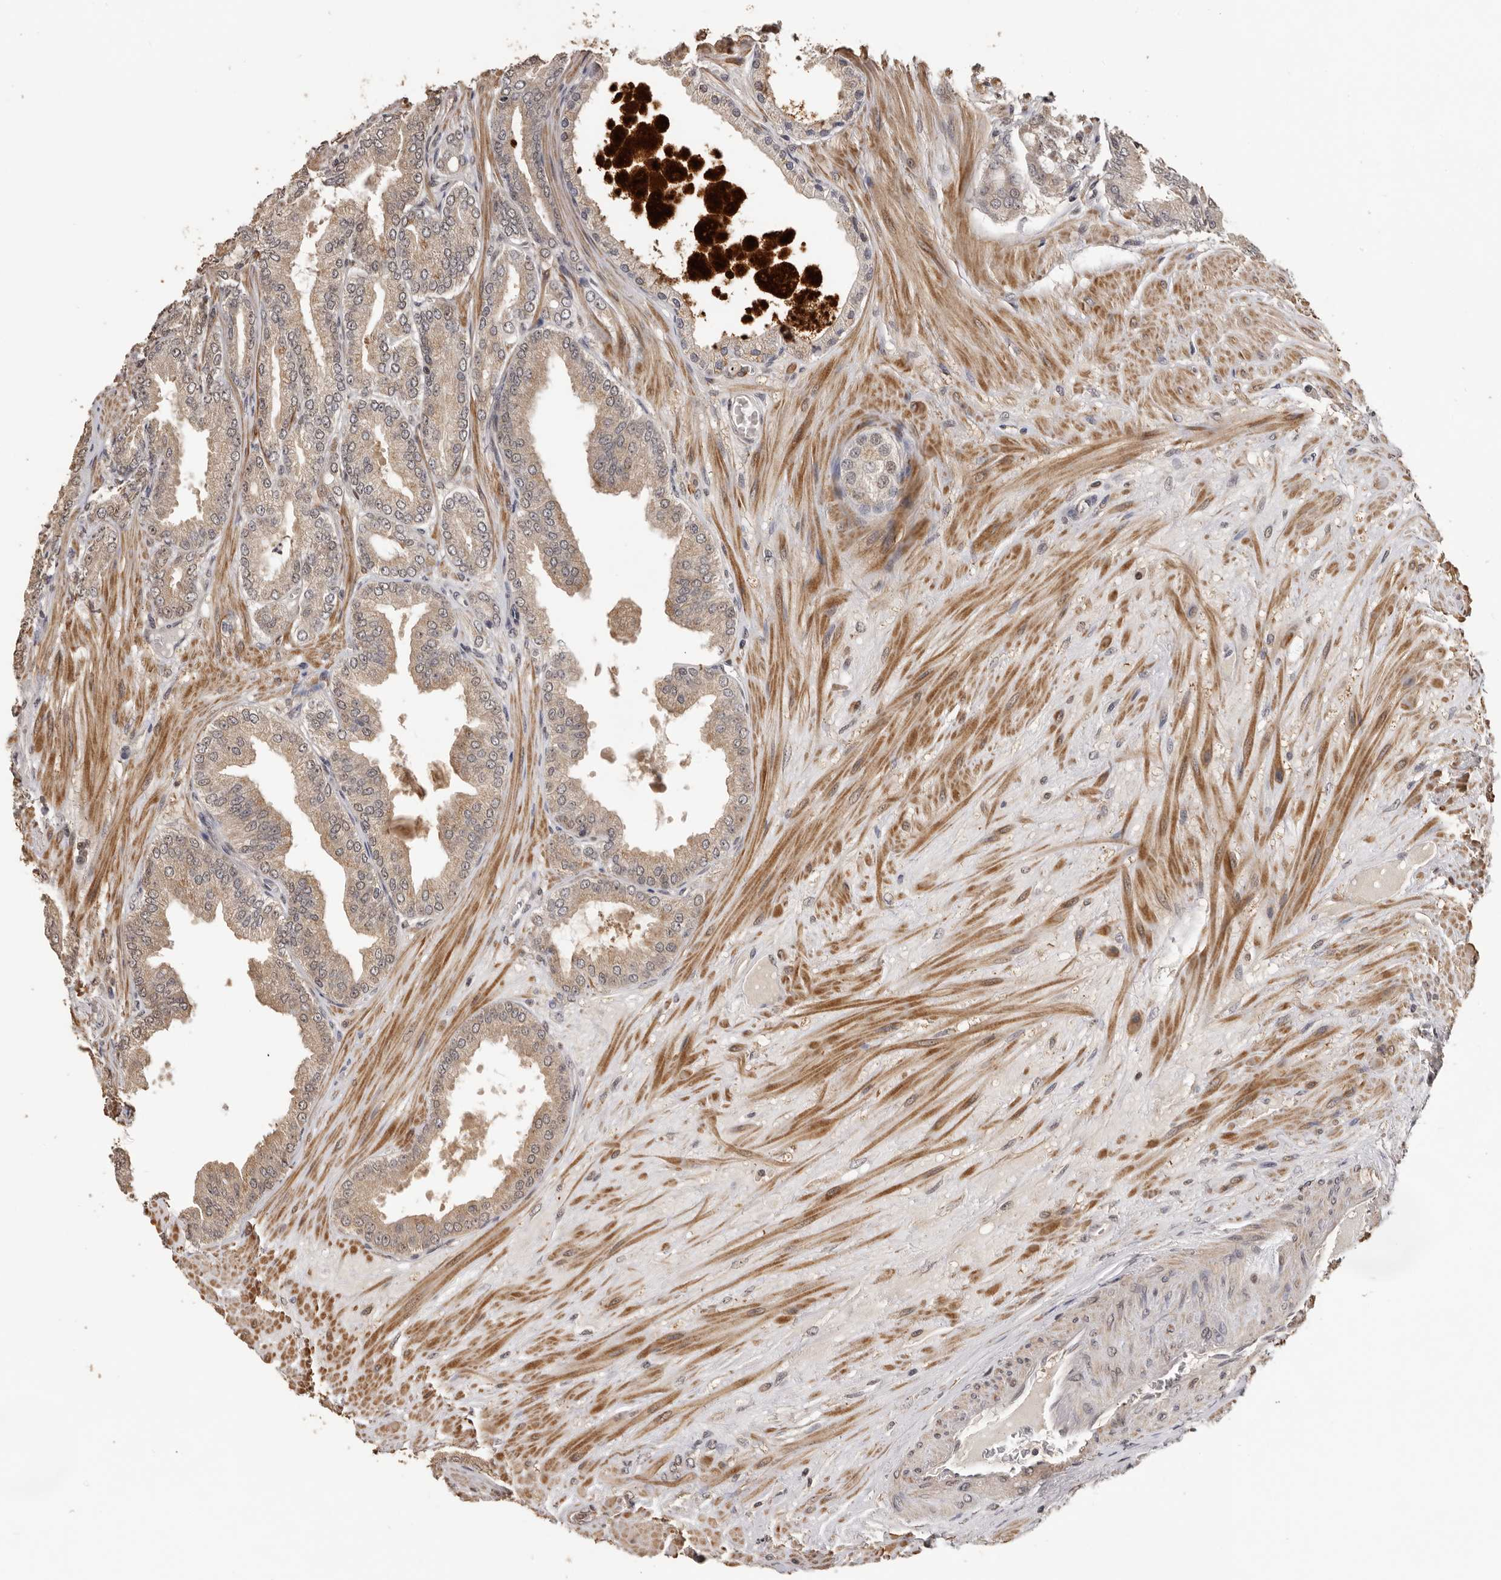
{"staining": {"intensity": "weak", "quantity": ">75%", "location": "cytoplasmic/membranous,nuclear"}, "tissue": "prostate cancer", "cell_type": "Tumor cells", "image_type": "cancer", "snomed": [{"axis": "morphology", "description": "Adenocarcinoma, Low grade"}, {"axis": "topography", "description": "Prostate"}], "caption": "The photomicrograph reveals staining of prostate low-grade adenocarcinoma, revealing weak cytoplasmic/membranous and nuclear protein staining (brown color) within tumor cells. The protein is stained brown, and the nuclei are stained in blue (DAB IHC with brightfield microscopy, high magnification).", "gene": "KIF2B", "patient": {"sex": "male", "age": 63}}